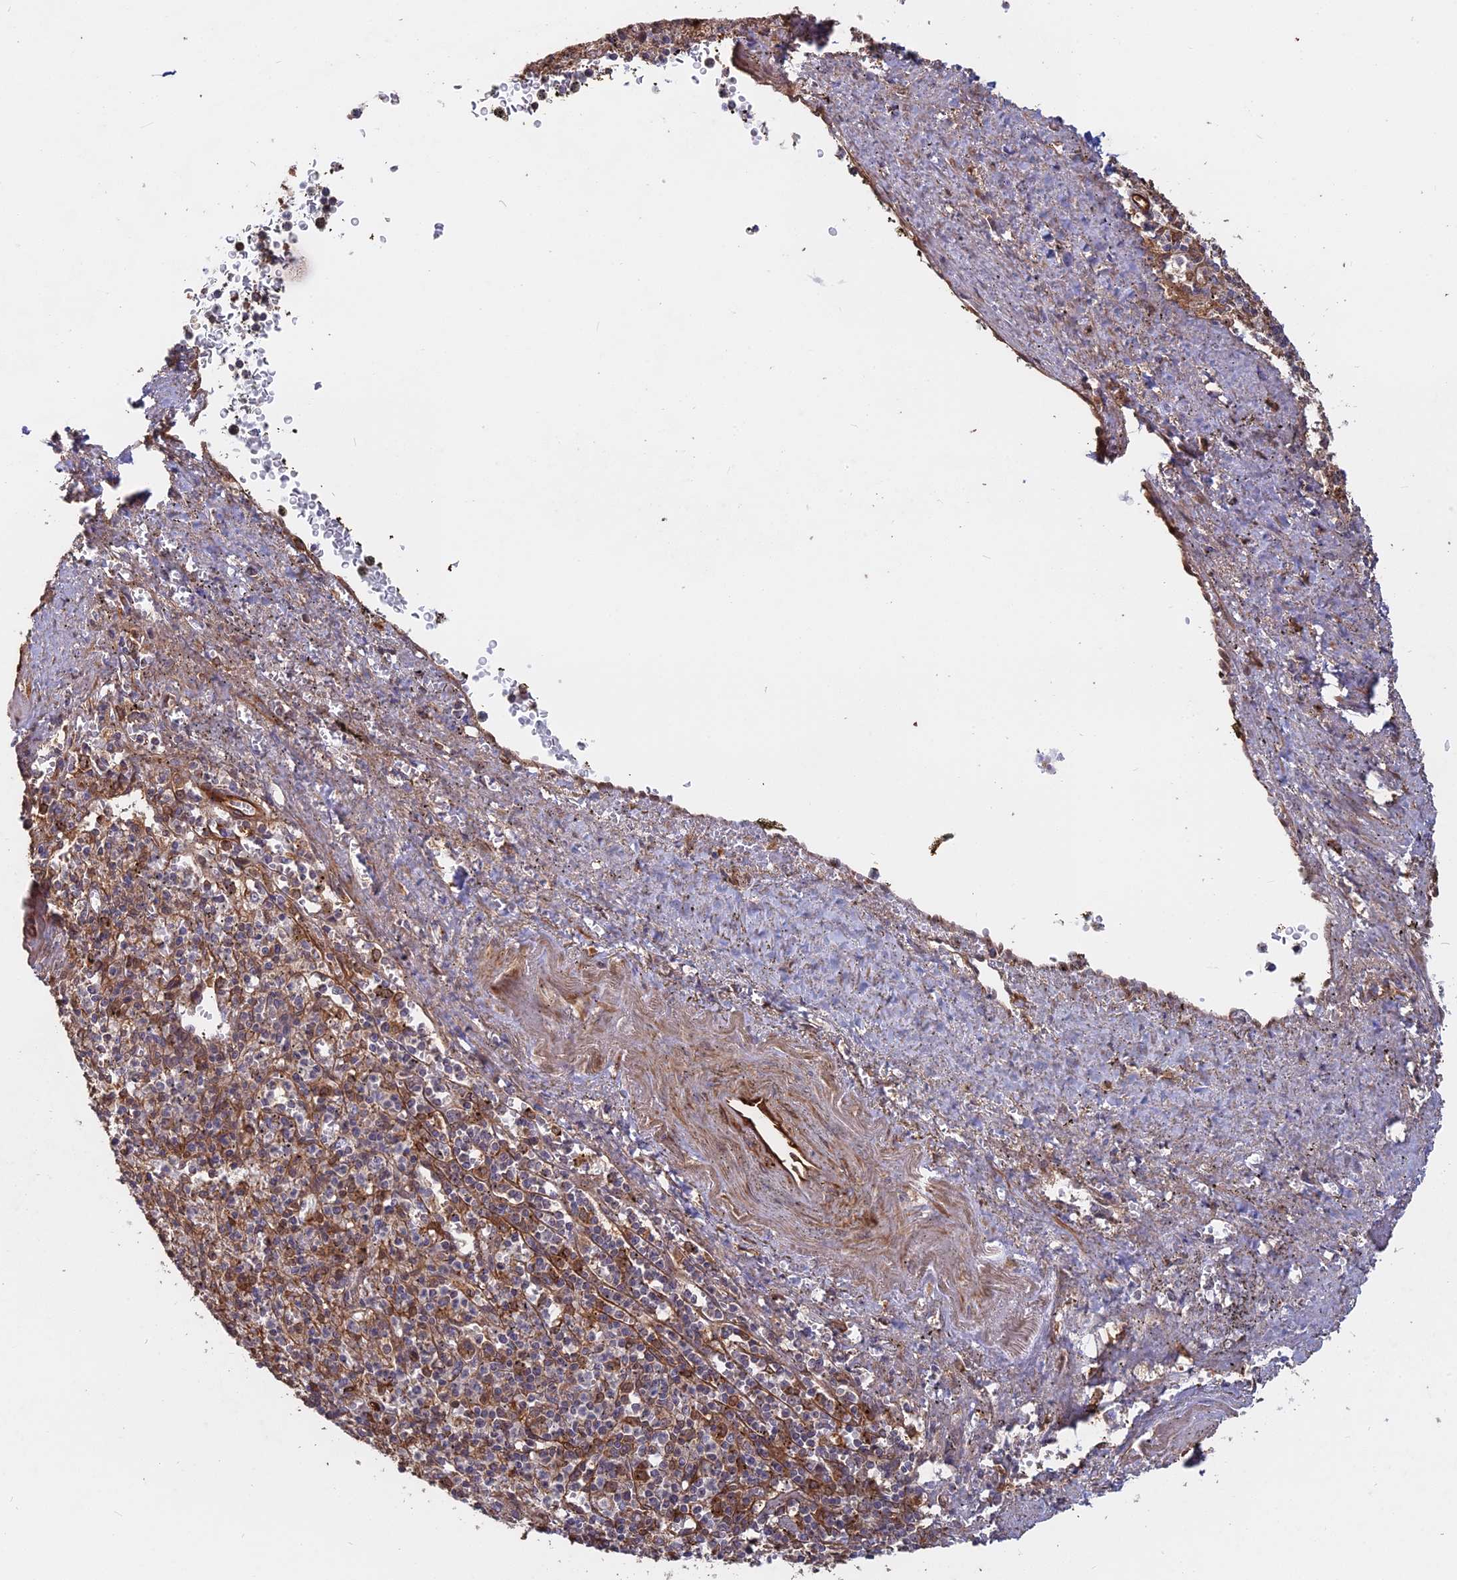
{"staining": {"intensity": "moderate", "quantity": "<25%", "location": "cytoplasmic/membranous"}, "tissue": "spleen", "cell_type": "Cells in red pulp", "image_type": "normal", "snomed": [{"axis": "morphology", "description": "Normal tissue, NOS"}, {"axis": "topography", "description": "Spleen"}], "caption": "The photomicrograph demonstrates a brown stain indicating the presence of a protein in the cytoplasmic/membranous of cells in red pulp in spleen.", "gene": "SAC3D1", "patient": {"sex": "male", "age": 72}}